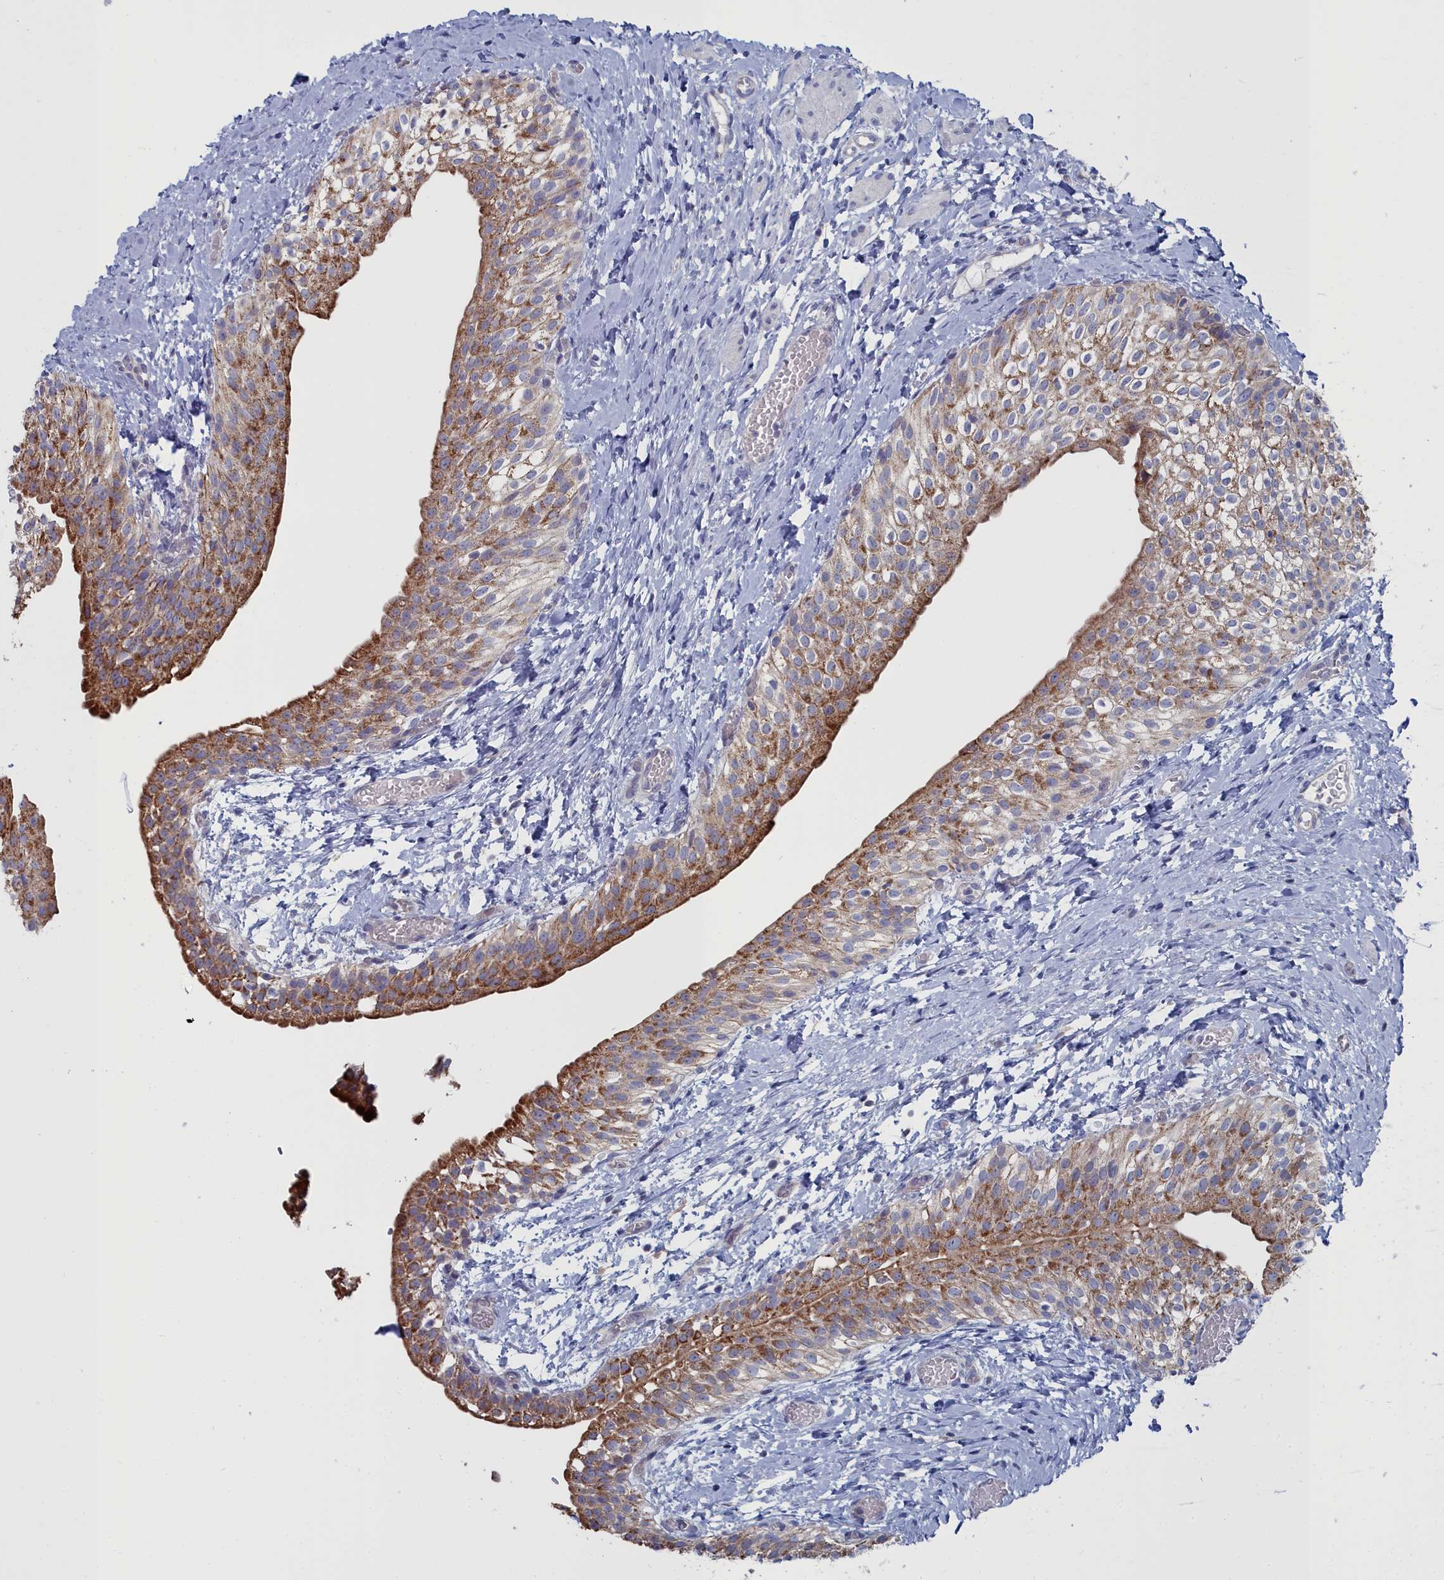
{"staining": {"intensity": "moderate", "quantity": ">75%", "location": "cytoplasmic/membranous"}, "tissue": "urinary bladder", "cell_type": "Urothelial cells", "image_type": "normal", "snomed": [{"axis": "morphology", "description": "Normal tissue, NOS"}, {"axis": "topography", "description": "Urinary bladder"}], "caption": "Immunohistochemistry photomicrograph of normal urinary bladder: urinary bladder stained using immunohistochemistry (IHC) shows medium levels of moderate protein expression localized specifically in the cytoplasmic/membranous of urothelial cells, appearing as a cytoplasmic/membranous brown color.", "gene": "CCDC149", "patient": {"sex": "male", "age": 1}}